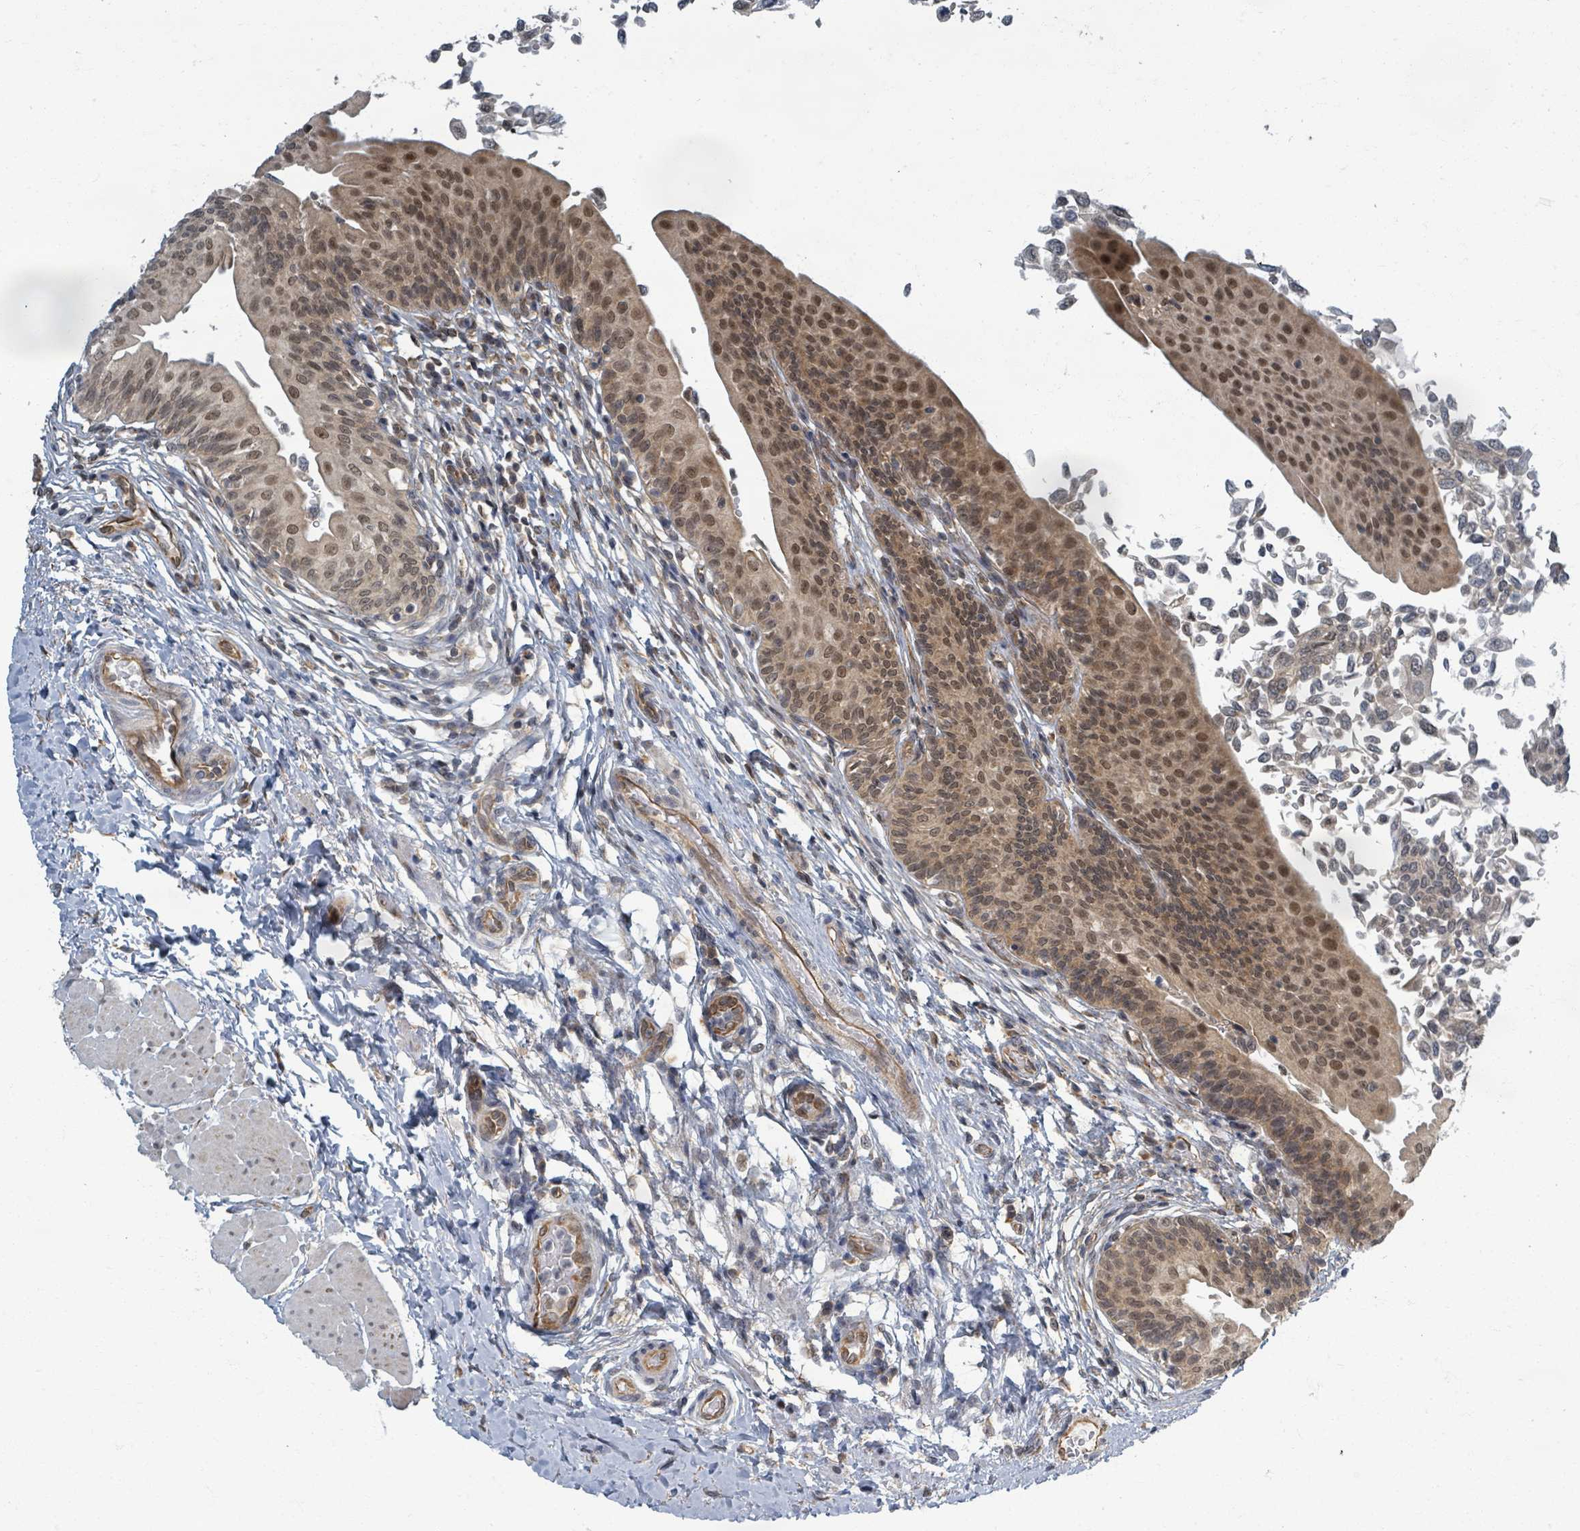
{"staining": {"intensity": "moderate", "quantity": "25%-75%", "location": "cytoplasmic/membranous,nuclear"}, "tissue": "urothelial cancer", "cell_type": "Tumor cells", "image_type": "cancer", "snomed": [{"axis": "morphology", "description": "Urothelial carcinoma, NOS"}, {"axis": "topography", "description": "Urinary bladder"}], "caption": "Transitional cell carcinoma stained with DAB immunohistochemistry (IHC) exhibits medium levels of moderate cytoplasmic/membranous and nuclear staining in approximately 25%-75% of tumor cells.", "gene": "INTS15", "patient": {"sex": "male", "age": 59}}